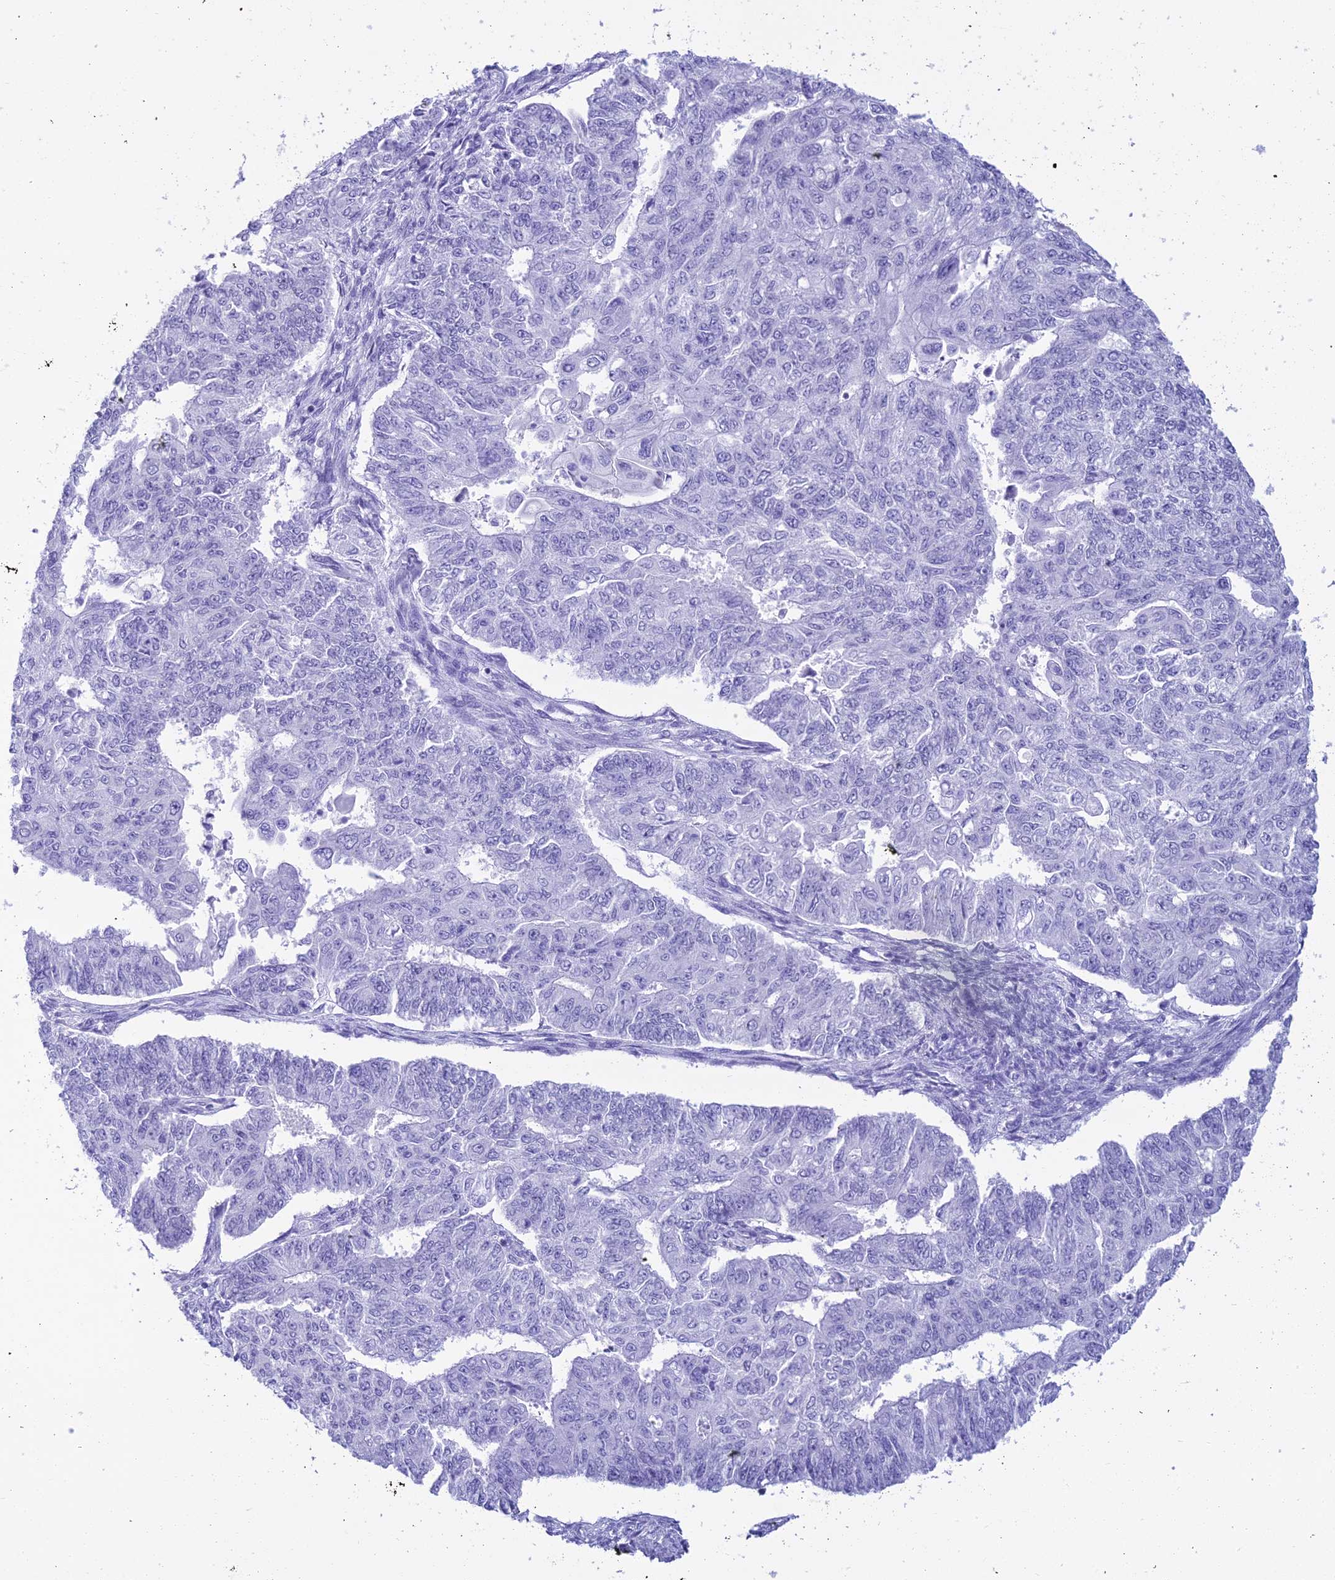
{"staining": {"intensity": "negative", "quantity": "none", "location": "none"}, "tissue": "endometrial cancer", "cell_type": "Tumor cells", "image_type": "cancer", "snomed": [{"axis": "morphology", "description": "Adenocarcinoma, NOS"}, {"axis": "topography", "description": "Endometrium"}], "caption": "Immunohistochemistry of human endometrial cancer (adenocarcinoma) demonstrates no positivity in tumor cells. (Stains: DAB IHC with hematoxylin counter stain, Microscopy: brightfield microscopy at high magnification).", "gene": "ZNF442", "patient": {"sex": "female", "age": 32}}